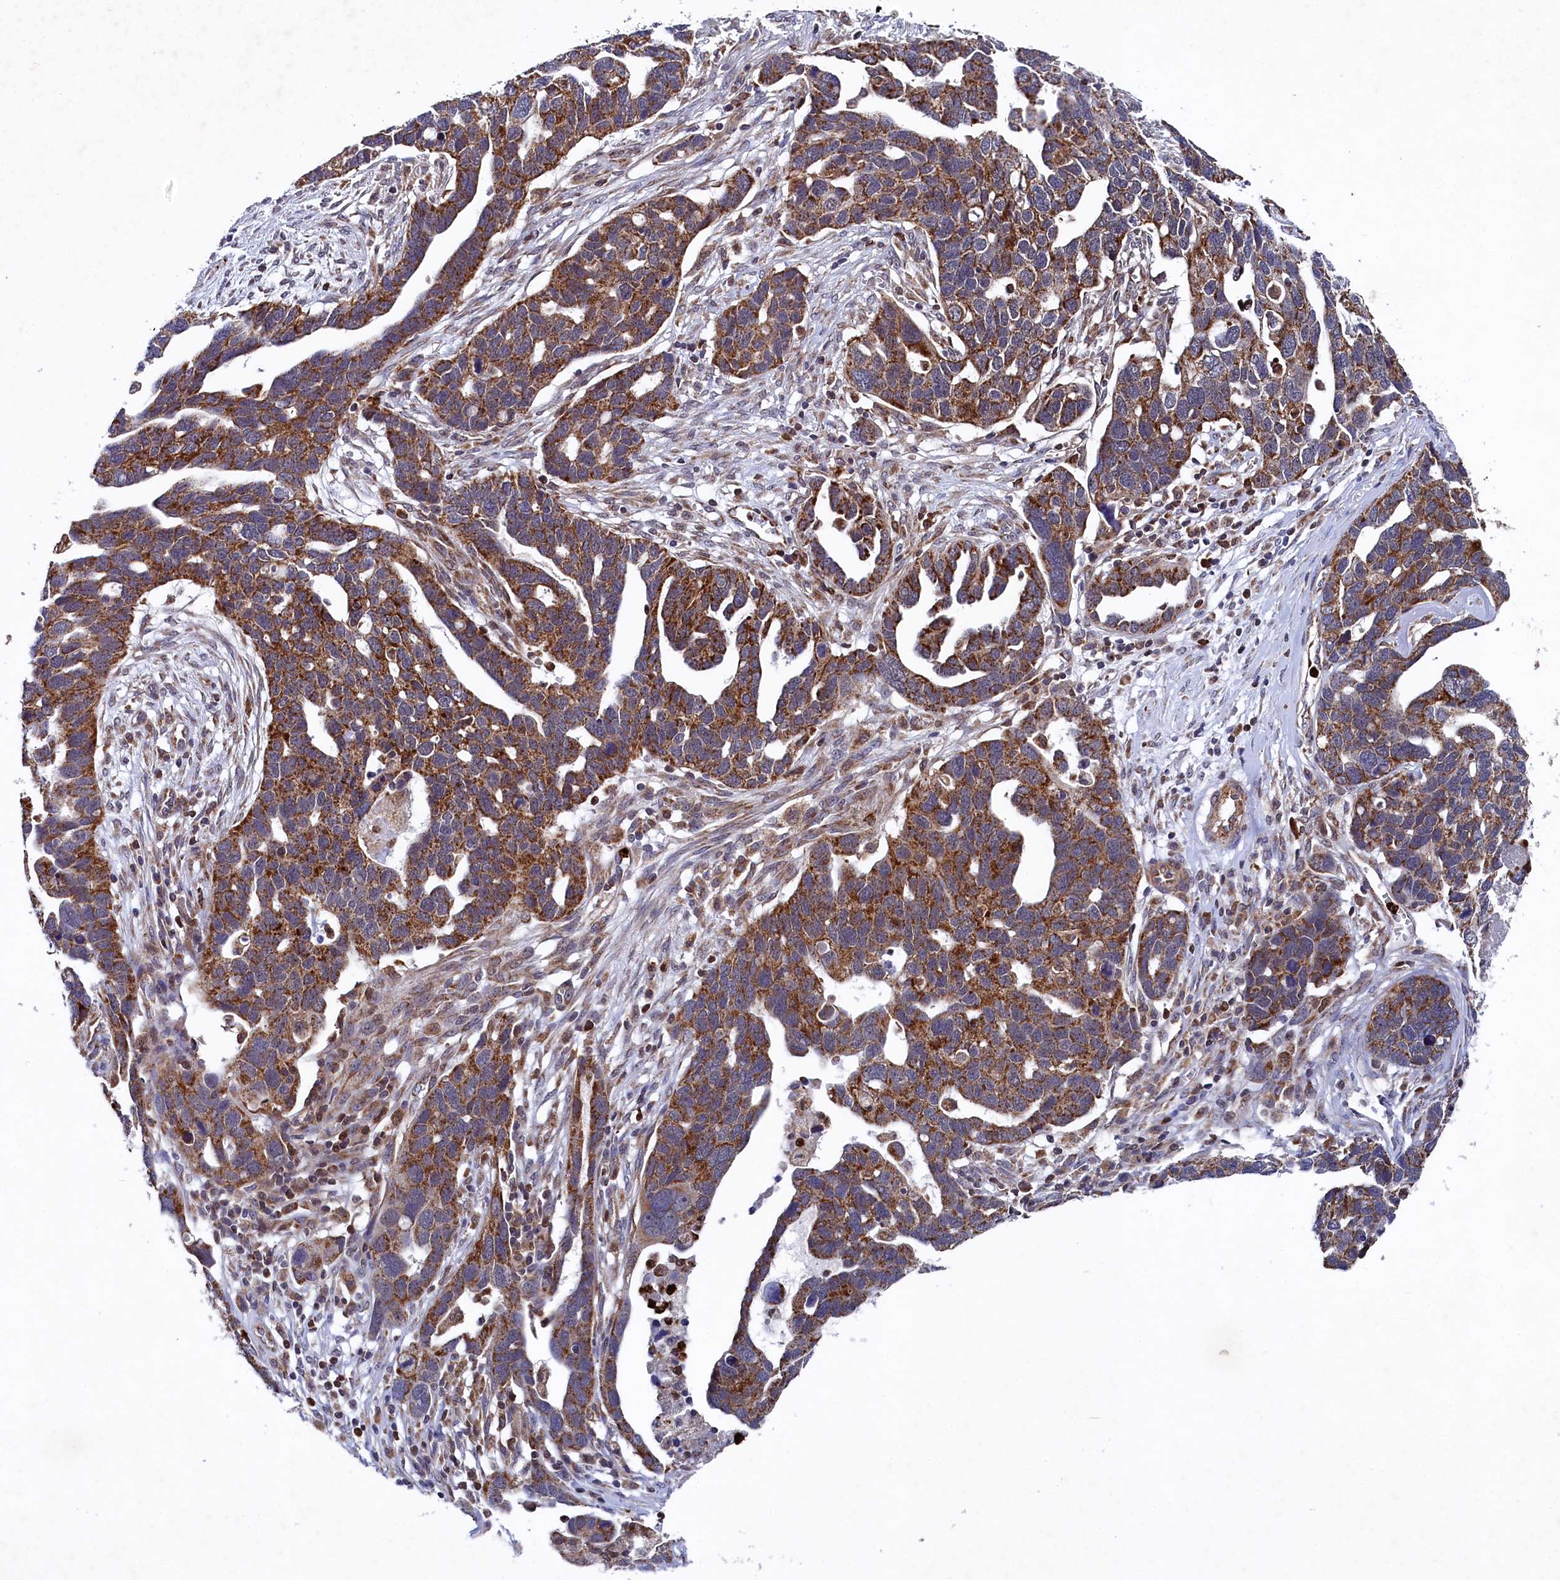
{"staining": {"intensity": "strong", "quantity": "25%-75%", "location": "cytoplasmic/membranous"}, "tissue": "ovarian cancer", "cell_type": "Tumor cells", "image_type": "cancer", "snomed": [{"axis": "morphology", "description": "Cystadenocarcinoma, serous, NOS"}, {"axis": "topography", "description": "Ovary"}], "caption": "Brown immunohistochemical staining in human ovarian serous cystadenocarcinoma shows strong cytoplasmic/membranous positivity in about 25%-75% of tumor cells.", "gene": "CHCHD1", "patient": {"sex": "female", "age": 54}}